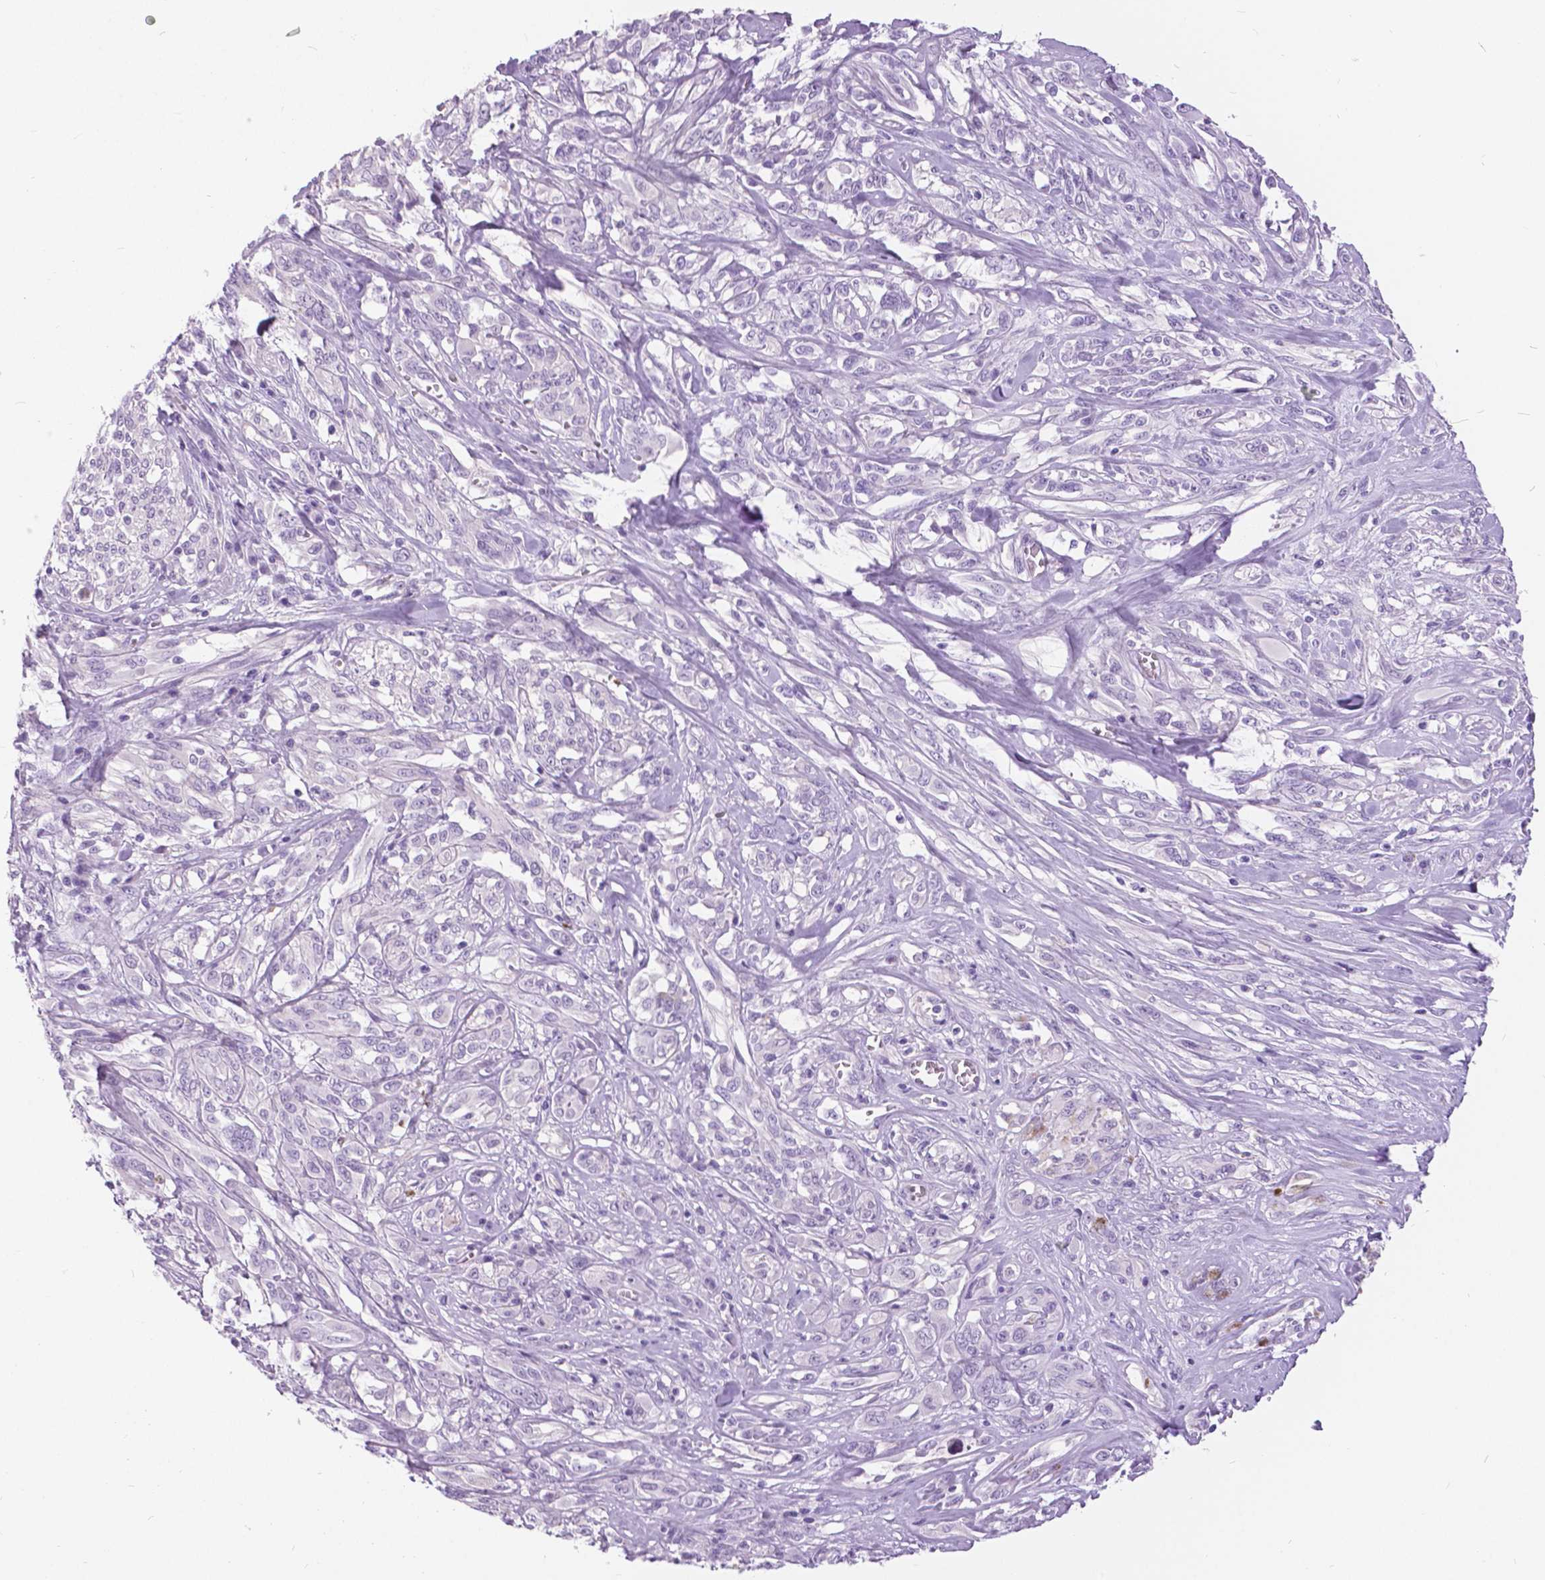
{"staining": {"intensity": "negative", "quantity": "none", "location": "none"}, "tissue": "melanoma", "cell_type": "Tumor cells", "image_type": "cancer", "snomed": [{"axis": "morphology", "description": "Malignant melanoma, NOS"}, {"axis": "topography", "description": "Skin"}], "caption": "A histopathology image of human melanoma is negative for staining in tumor cells.", "gene": "TP53TG5", "patient": {"sex": "female", "age": 91}}